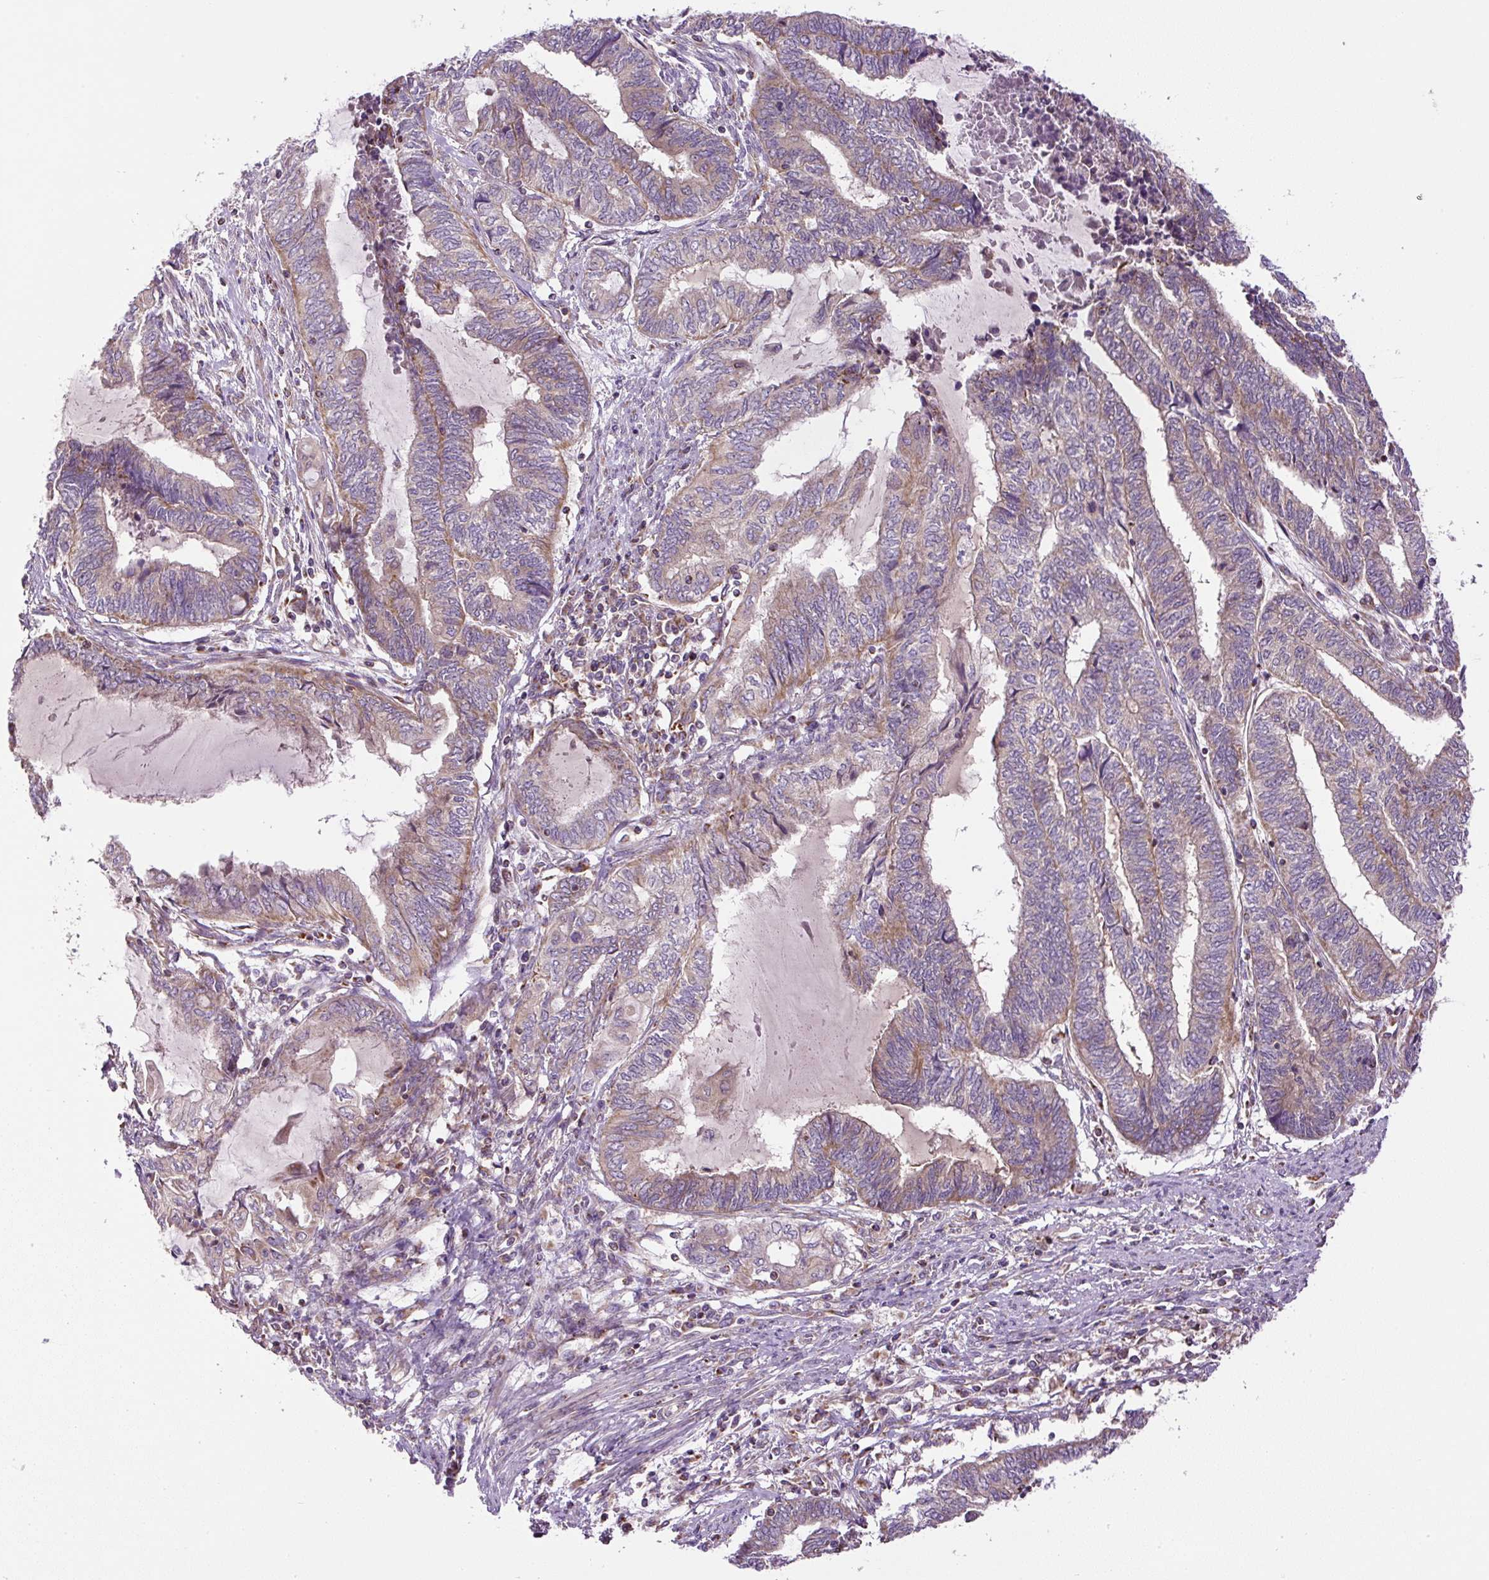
{"staining": {"intensity": "weak", "quantity": "25%-75%", "location": "cytoplasmic/membranous"}, "tissue": "endometrial cancer", "cell_type": "Tumor cells", "image_type": "cancer", "snomed": [{"axis": "morphology", "description": "Adenocarcinoma, NOS"}, {"axis": "topography", "description": "Uterus"}, {"axis": "topography", "description": "Endometrium"}], "caption": "High-power microscopy captured an IHC histopathology image of adenocarcinoma (endometrial), revealing weak cytoplasmic/membranous positivity in about 25%-75% of tumor cells. Using DAB (3,3'-diaminobenzidine) (brown) and hematoxylin (blue) stains, captured at high magnification using brightfield microscopy.", "gene": "ZNF547", "patient": {"sex": "female", "age": 70}}